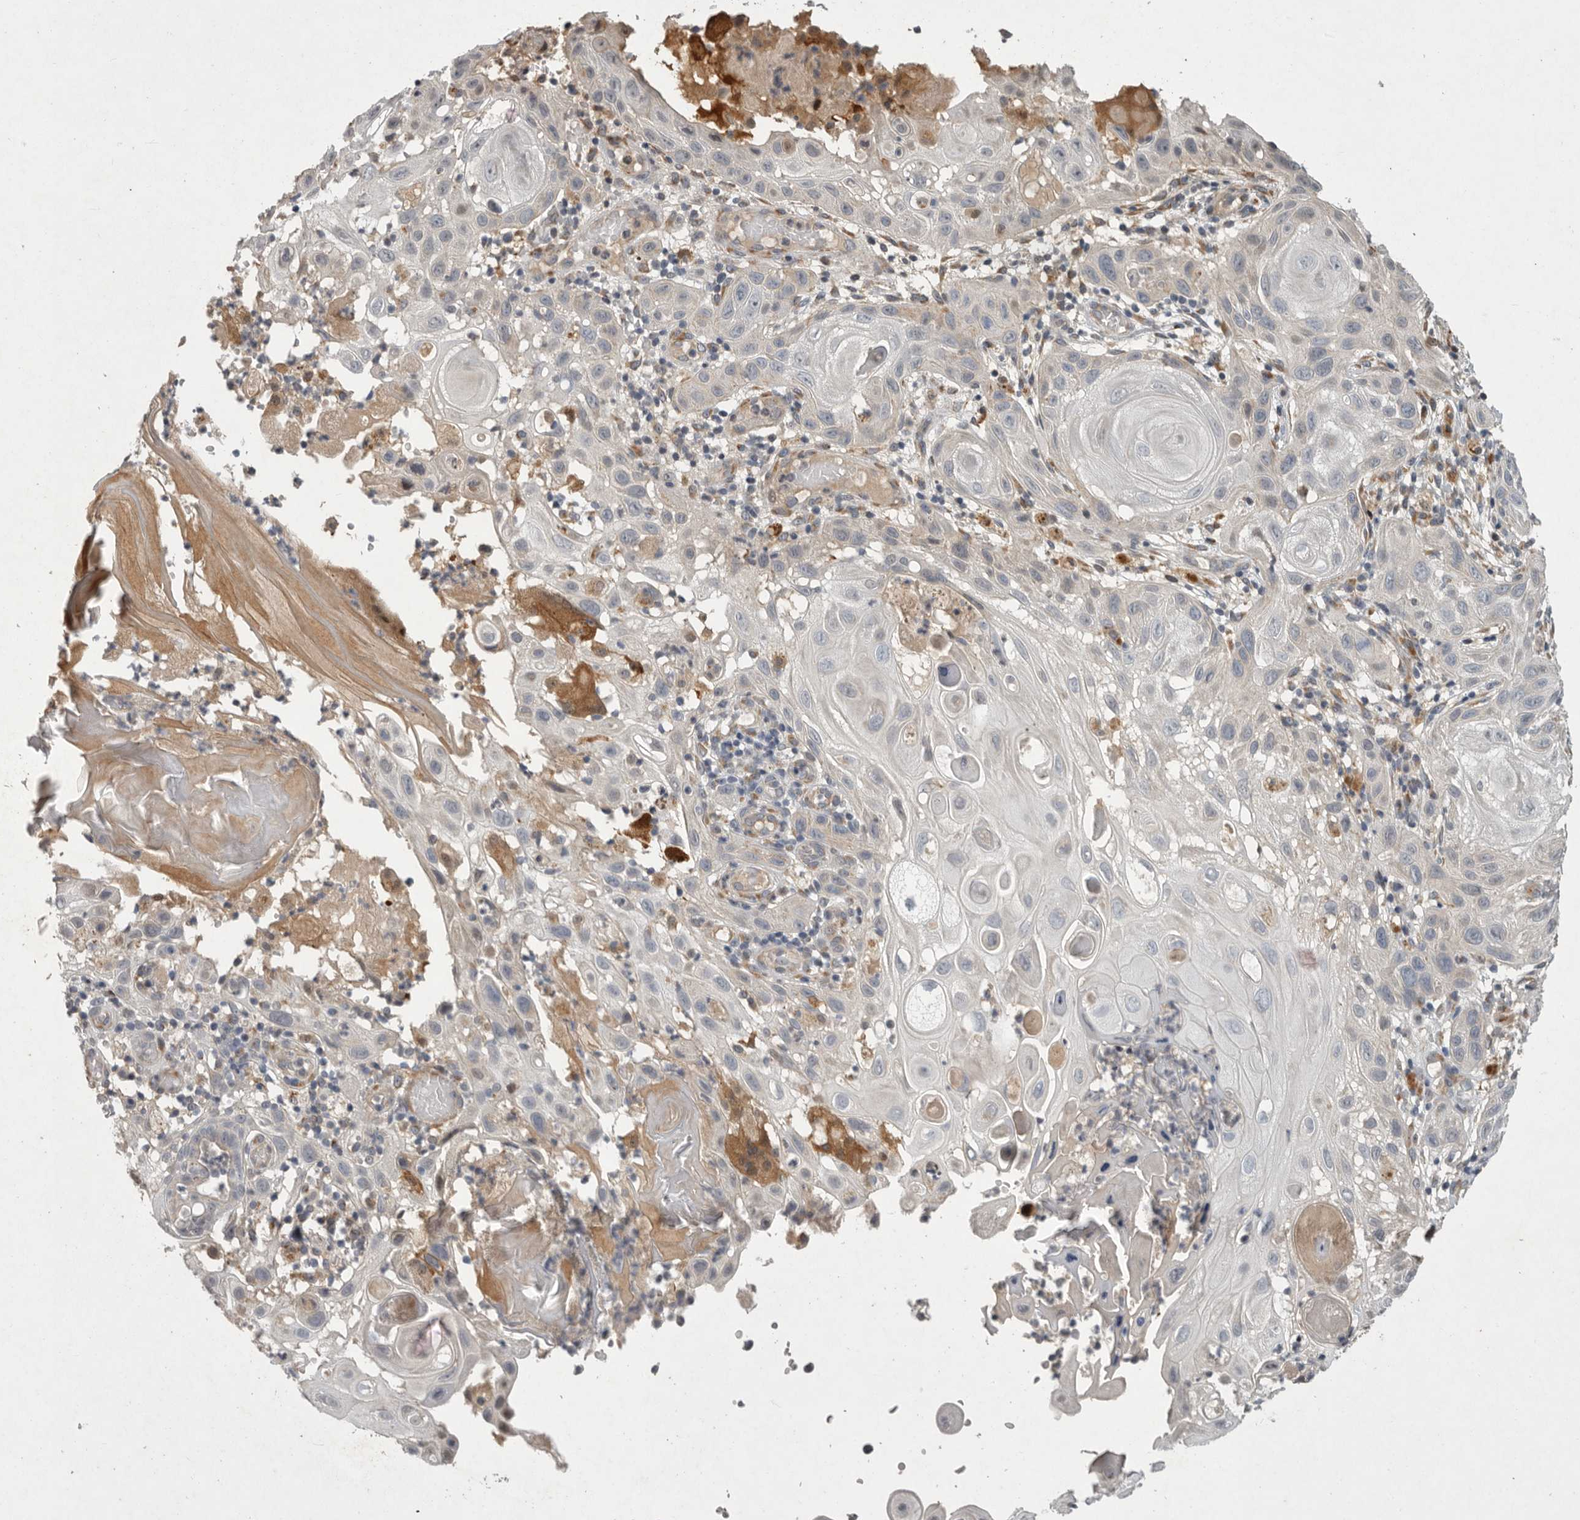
{"staining": {"intensity": "negative", "quantity": "none", "location": "none"}, "tissue": "skin cancer", "cell_type": "Tumor cells", "image_type": "cancer", "snomed": [{"axis": "morphology", "description": "Normal tissue, NOS"}, {"axis": "morphology", "description": "Squamous cell carcinoma, NOS"}, {"axis": "topography", "description": "Skin"}], "caption": "There is no significant expression in tumor cells of skin cancer (squamous cell carcinoma). (Brightfield microscopy of DAB immunohistochemistry (IHC) at high magnification).", "gene": "MAN2A1", "patient": {"sex": "female", "age": 96}}